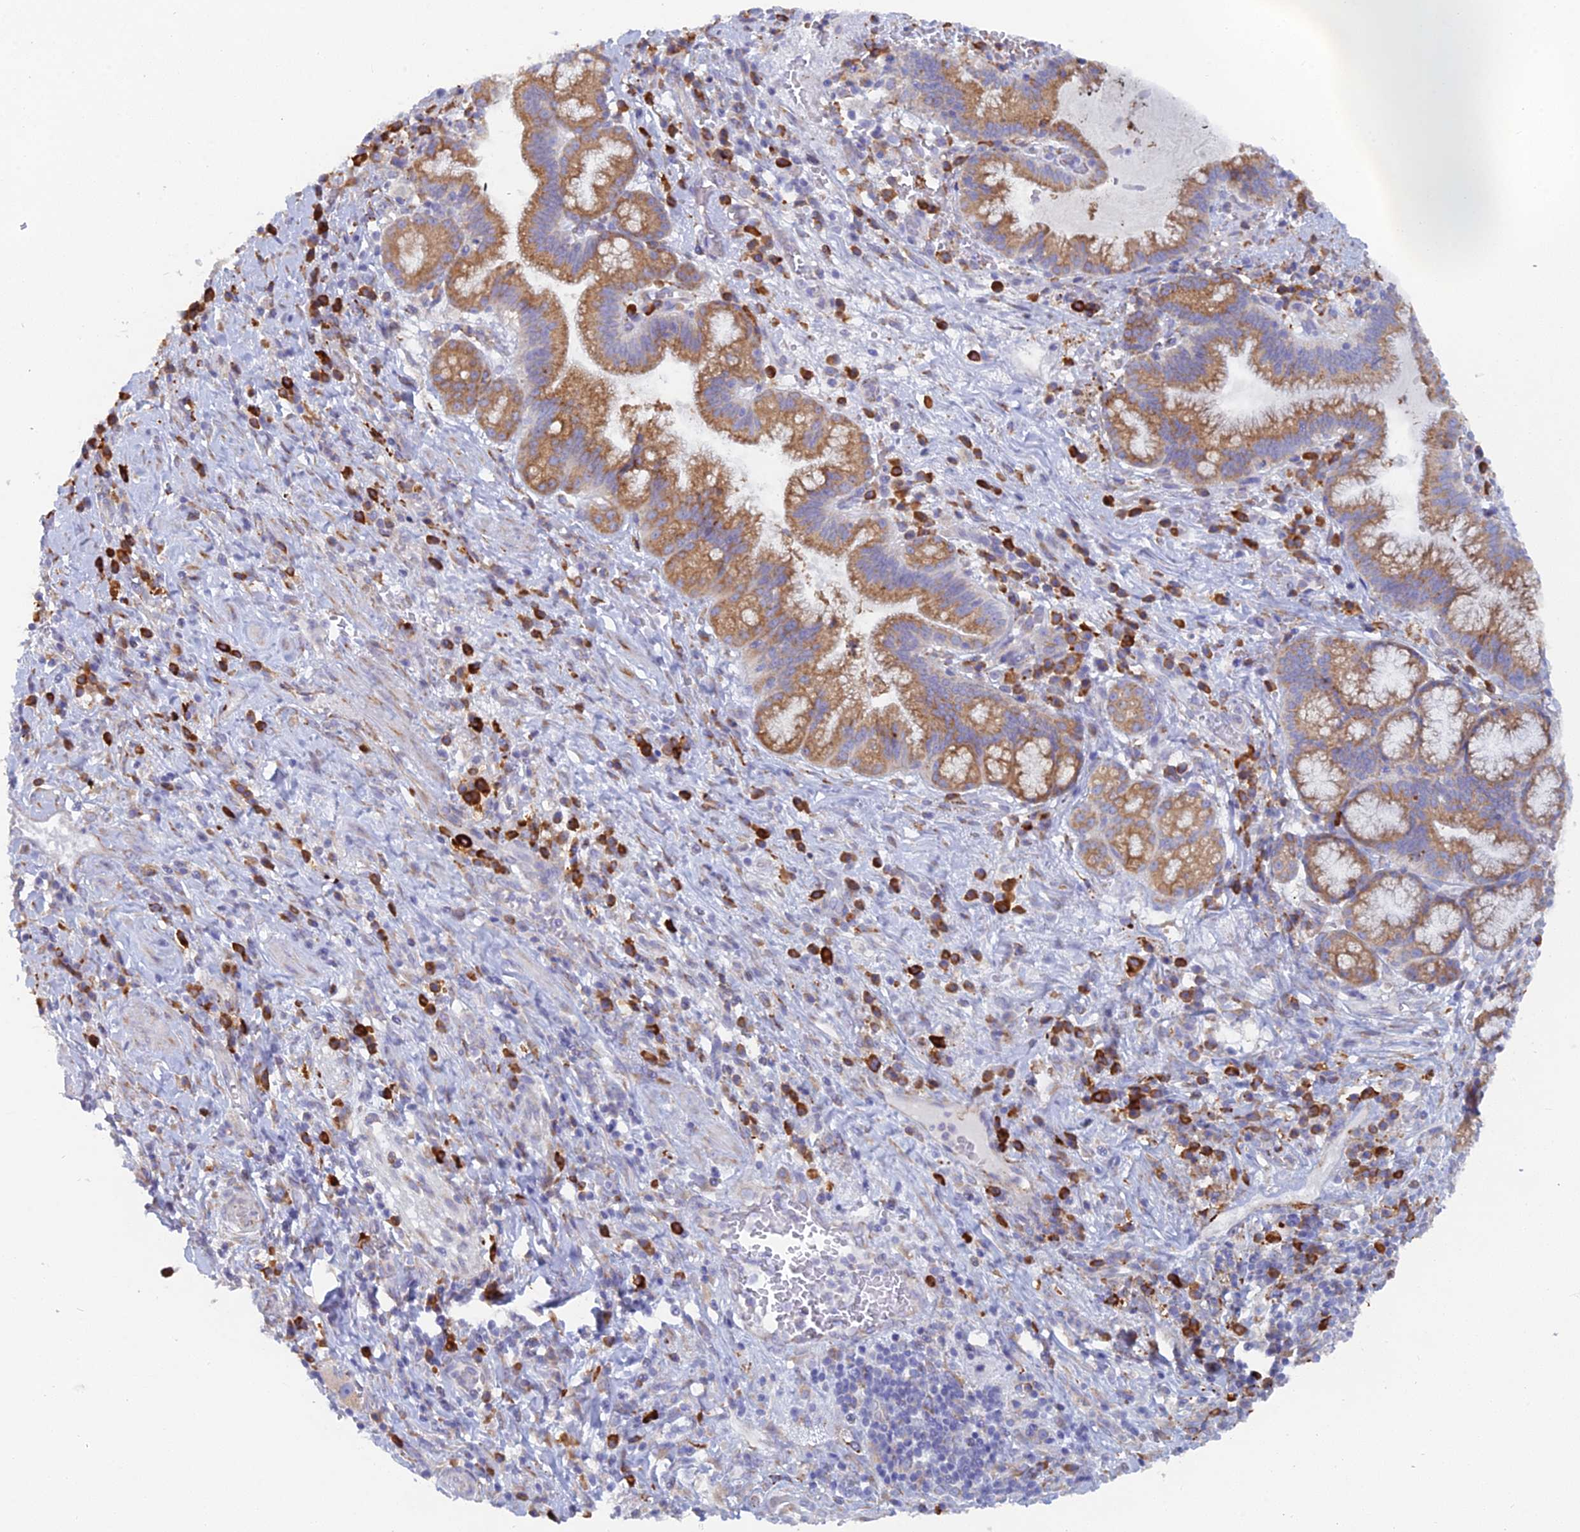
{"staining": {"intensity": "moderate", "quantity": ">75%", "location": "cytoplasmic/membranous"}, "tissue": "pancreatic cancer", "cell_type": "Tumor cells", "image_type": "cancer", "snomed": [{"axis": "morphology", "description": "Adenocarcinoma, NOS"}, {"axis": "topography", "description": "Pancreas"}], "caption": "The image exhibits staining of pancreatic adenocarcinoma, revealing moderate cytoplasmic/membranous protein positivity (brown color) within tumor cells.", "gene": "WDR35", "patient": {"sex": "male", "age": 72}}